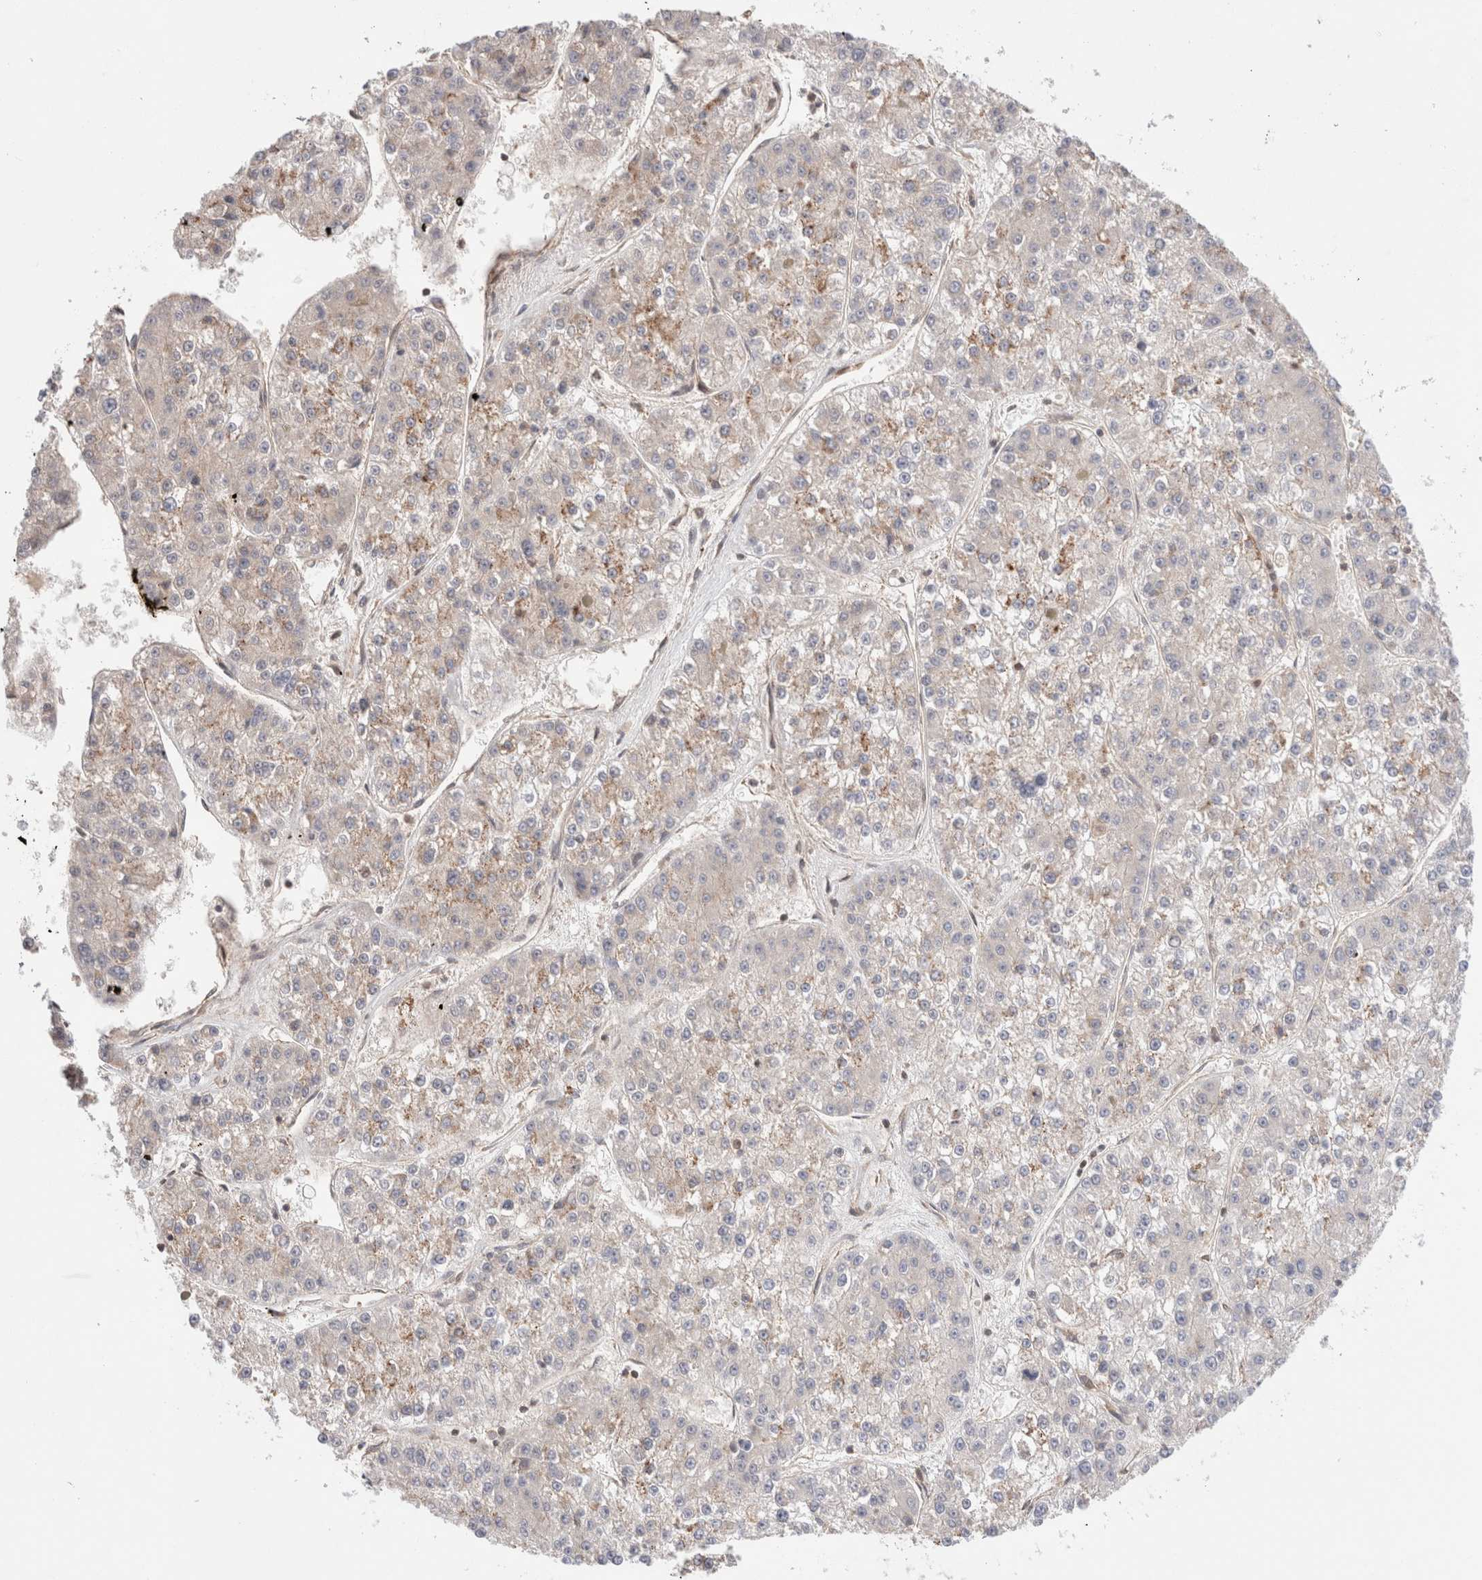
{"staining": {"intensity": "weak", "quantity": "25%-75%", "location": "cytoplasmic/membranous"}, "tissue": "liver cancer", "cell_type": "Tumor cells", "image_type": "cancer", "snomed": [{"axis": "morphology", "description": "Carcinoma, Hepatocellular, NOS"}, {"axis": "topography", "description": "Liver"}], "caption": "Immunohistochemical staining of human liver cancer (hepatocellular carcinoma) exhibits low levels of weak cytoplasmic/membranous protein positivity in approximately 25%-75% of tumor cells.", "gene": "SIKE1", "patient": {"sex": "female", "age": 73}}